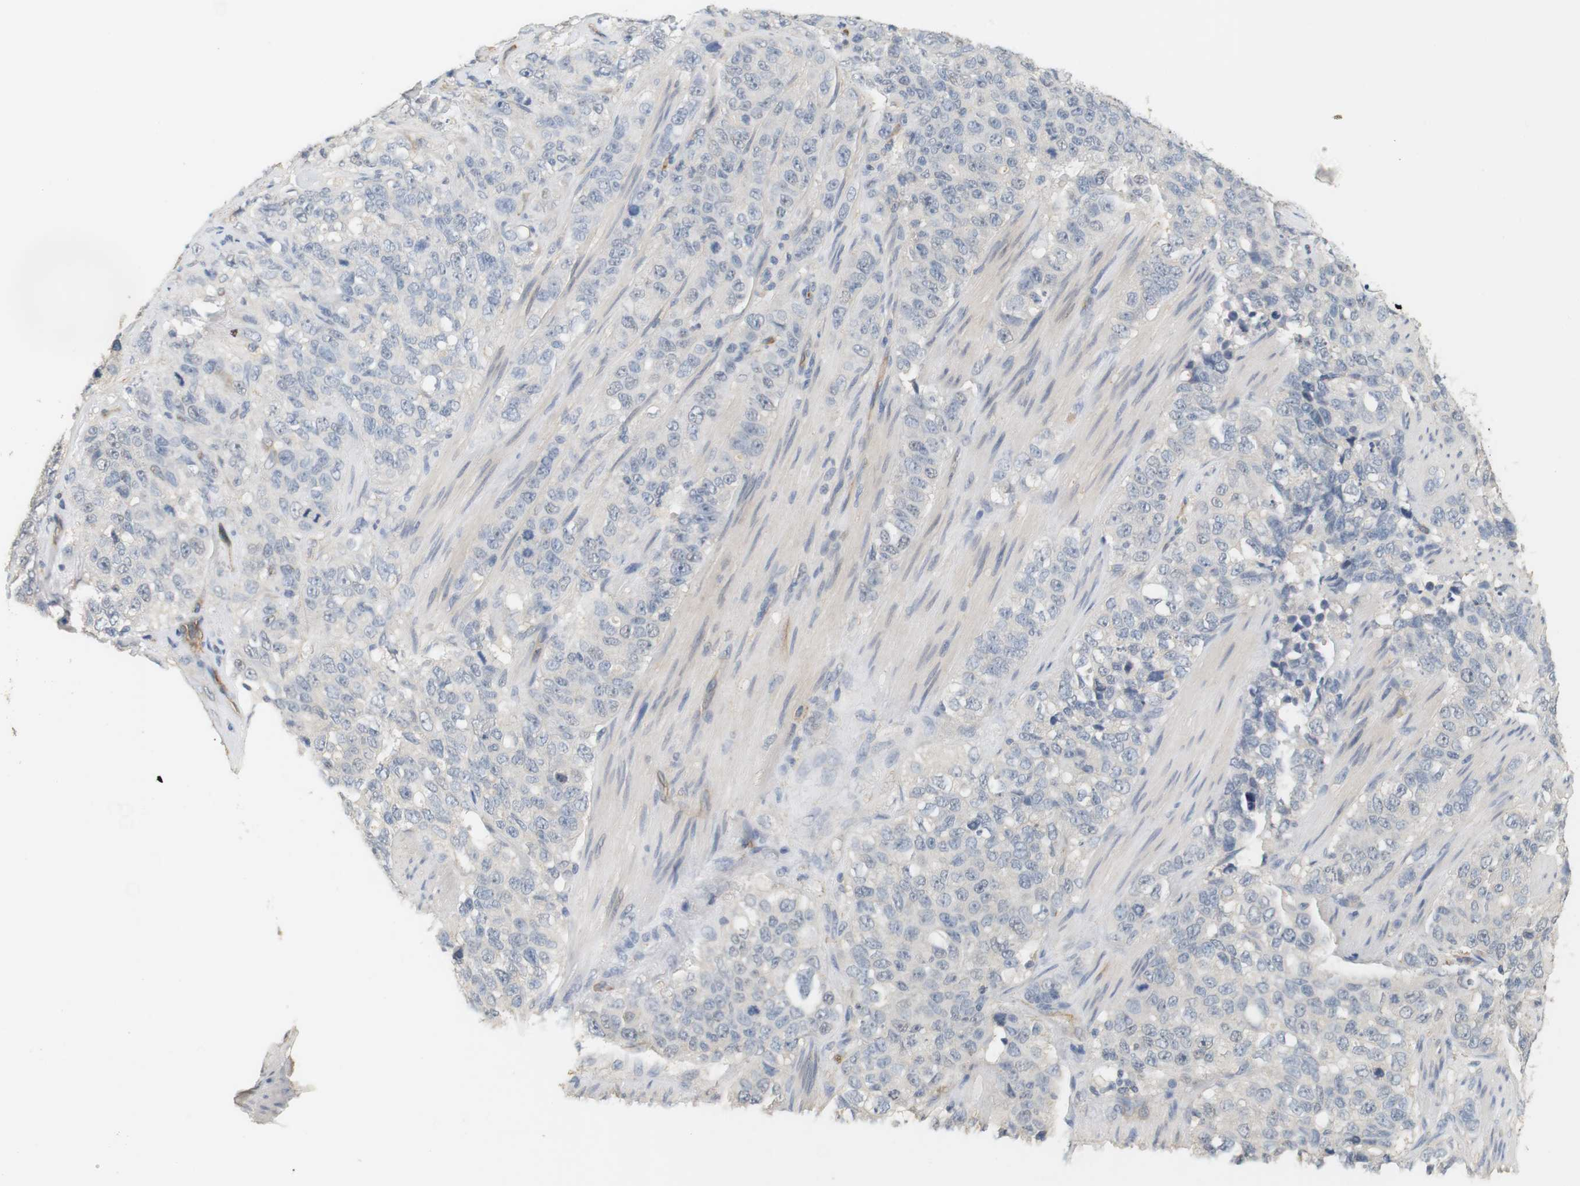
{"staining": {"intensity": "negative", "quantity": "none", "location": "none"}, "tissue": "stomach cancer", "cell_type": "Tumor cells", "image_type": "cancer", "snomed": [{"axis": "morphology", "description": "Adenocarcinoma, NOS"}, {"axis": "topography", "description": "Stomach"}], "caption": "Tumor cells show no significant protein expression in stomach cancer (adenocarcinoma).", "gene": "OSR1", "patient": {"sex": "male", "age": 48}}